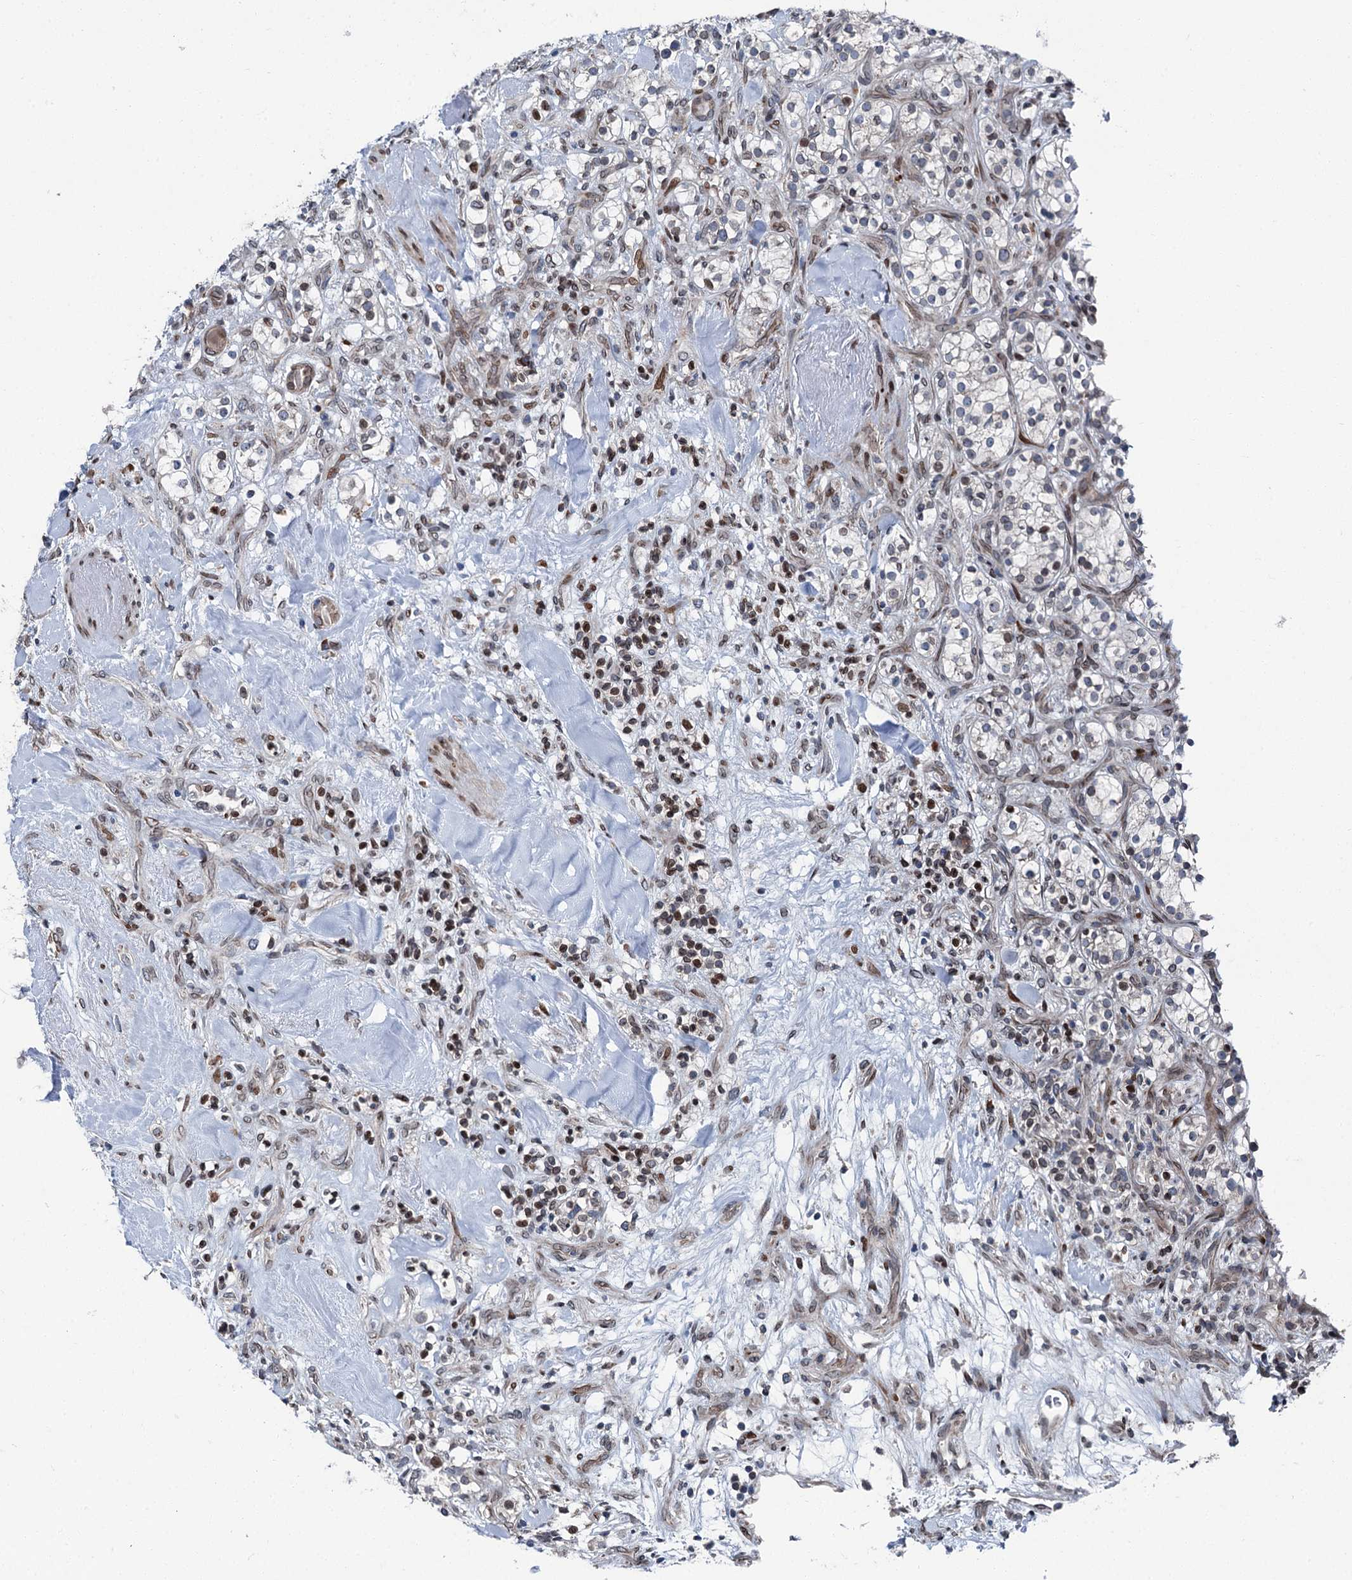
{"staining": {"intensity": "negative", "quantity": "none", "location": "none"}, "tissue": "renal cancer", "cell_type": "Tumor cells", "image_type": "cancer", "snomed": [{"axis": "morphology", "description": "Adenocarcinoma, NOS"}, {"axis": "topography", "description": "Kidney"}], "caption": "The IHC photomicrograph has no significant staining in tumor cells of adenocarcinoma (renal) tissue.", "gene": "MRPL14", "patient": {"sex": "male", "age": 77}}